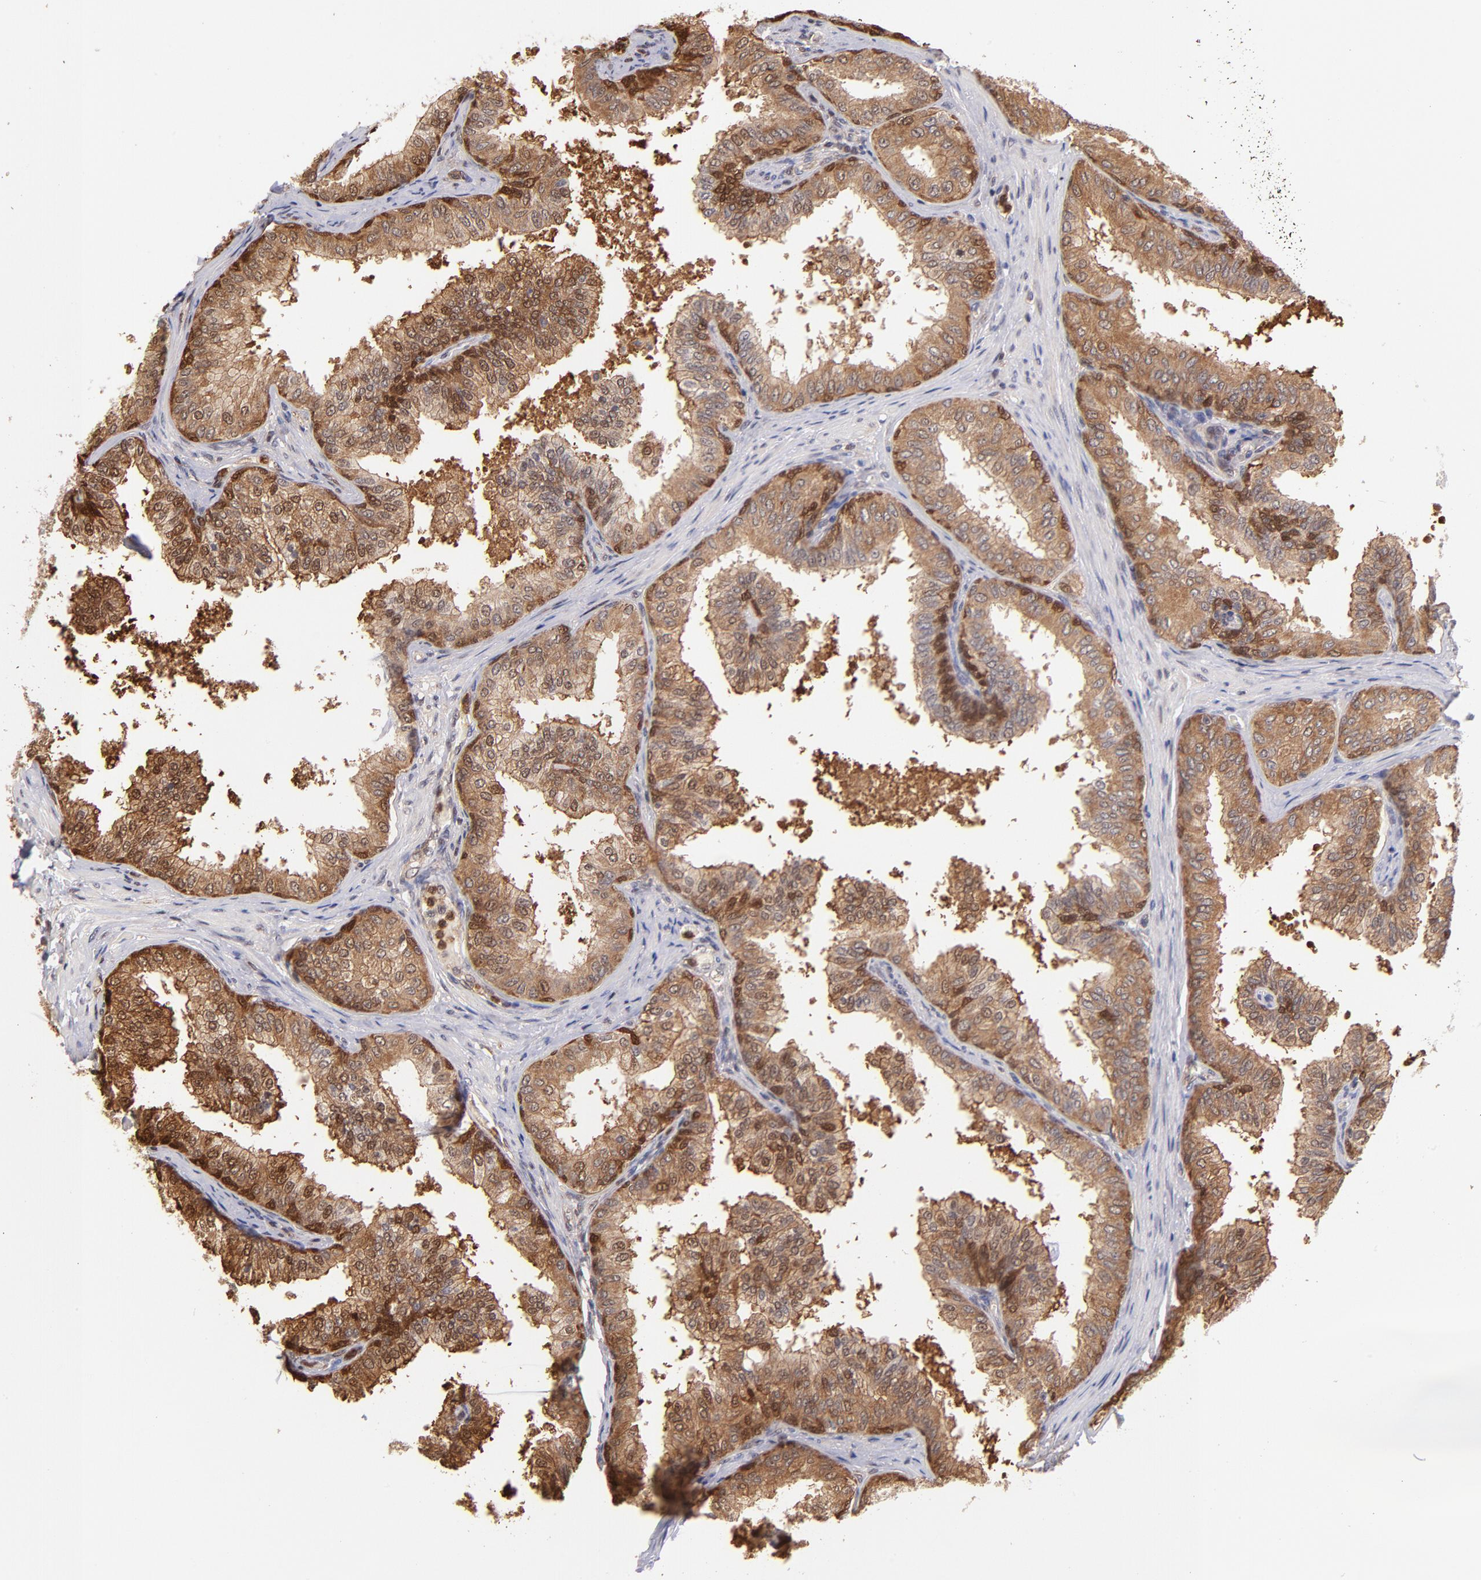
{"staining": {"intensity": "strong", "quantity": ">75%", "location": "cytoplasmic/membranous,nuclear"}, "tissue": "prostate", "cell_type": "Glandular cells", "image_type": "normal", "snomed": [{"axis": "morphology", "description": "Normal tissue, NOS"}, {"axis": "topography", "description": "Prostate"}], "caption": "Prostate was stained to show a protein in brown. There is high levels of strong cytoplasmic/membranous,nuclear staining in approximately >75% of glandular cells. The protein is stained brown, and the nuclei are stained in blue (DAB IHC with brightfield microscopy, high magnification).", "gene": "YWHAB", "patient": {"sex": "male", "age": 60}}